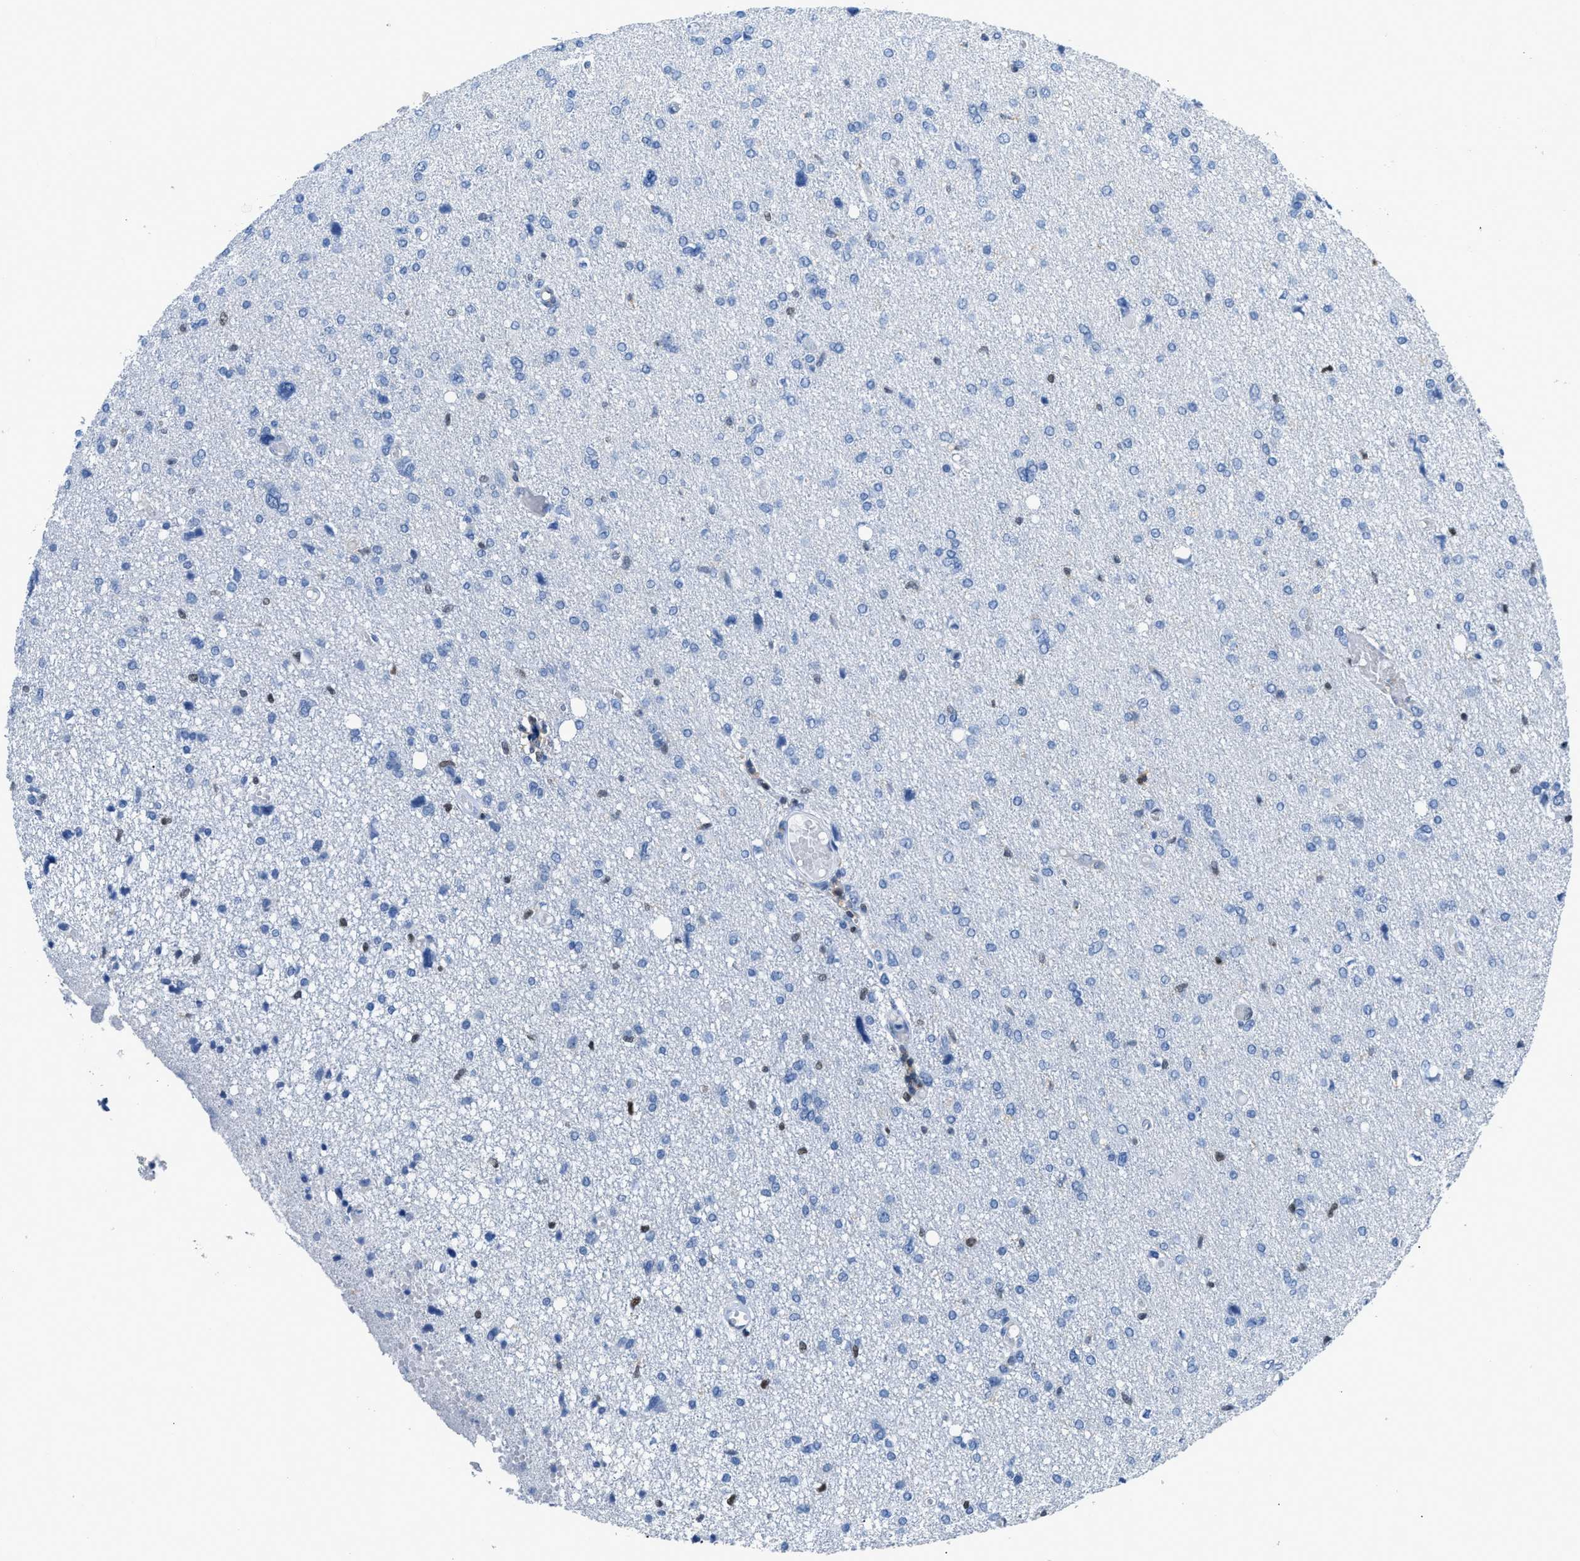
{"staining": {"intensity": "negative", "quantity": "none", "location": "none"}, "tissue": "glioma", "cell_type": "Tumor cells", "image_type": "cancer", "snomed": [{"axis": "morphology", "description": "Glioma, malignant, High grade"}, {"axis": "topography", "description": "Brain"}], "caption": "DAB immunohistochemical staining of malignant high-grade glioma shows no significant expression in tumor cells. (IHC, brightfield microscopy, high magnification).", "gene": "NFATC2", "patient": {"sex": "female", "age": 59}}